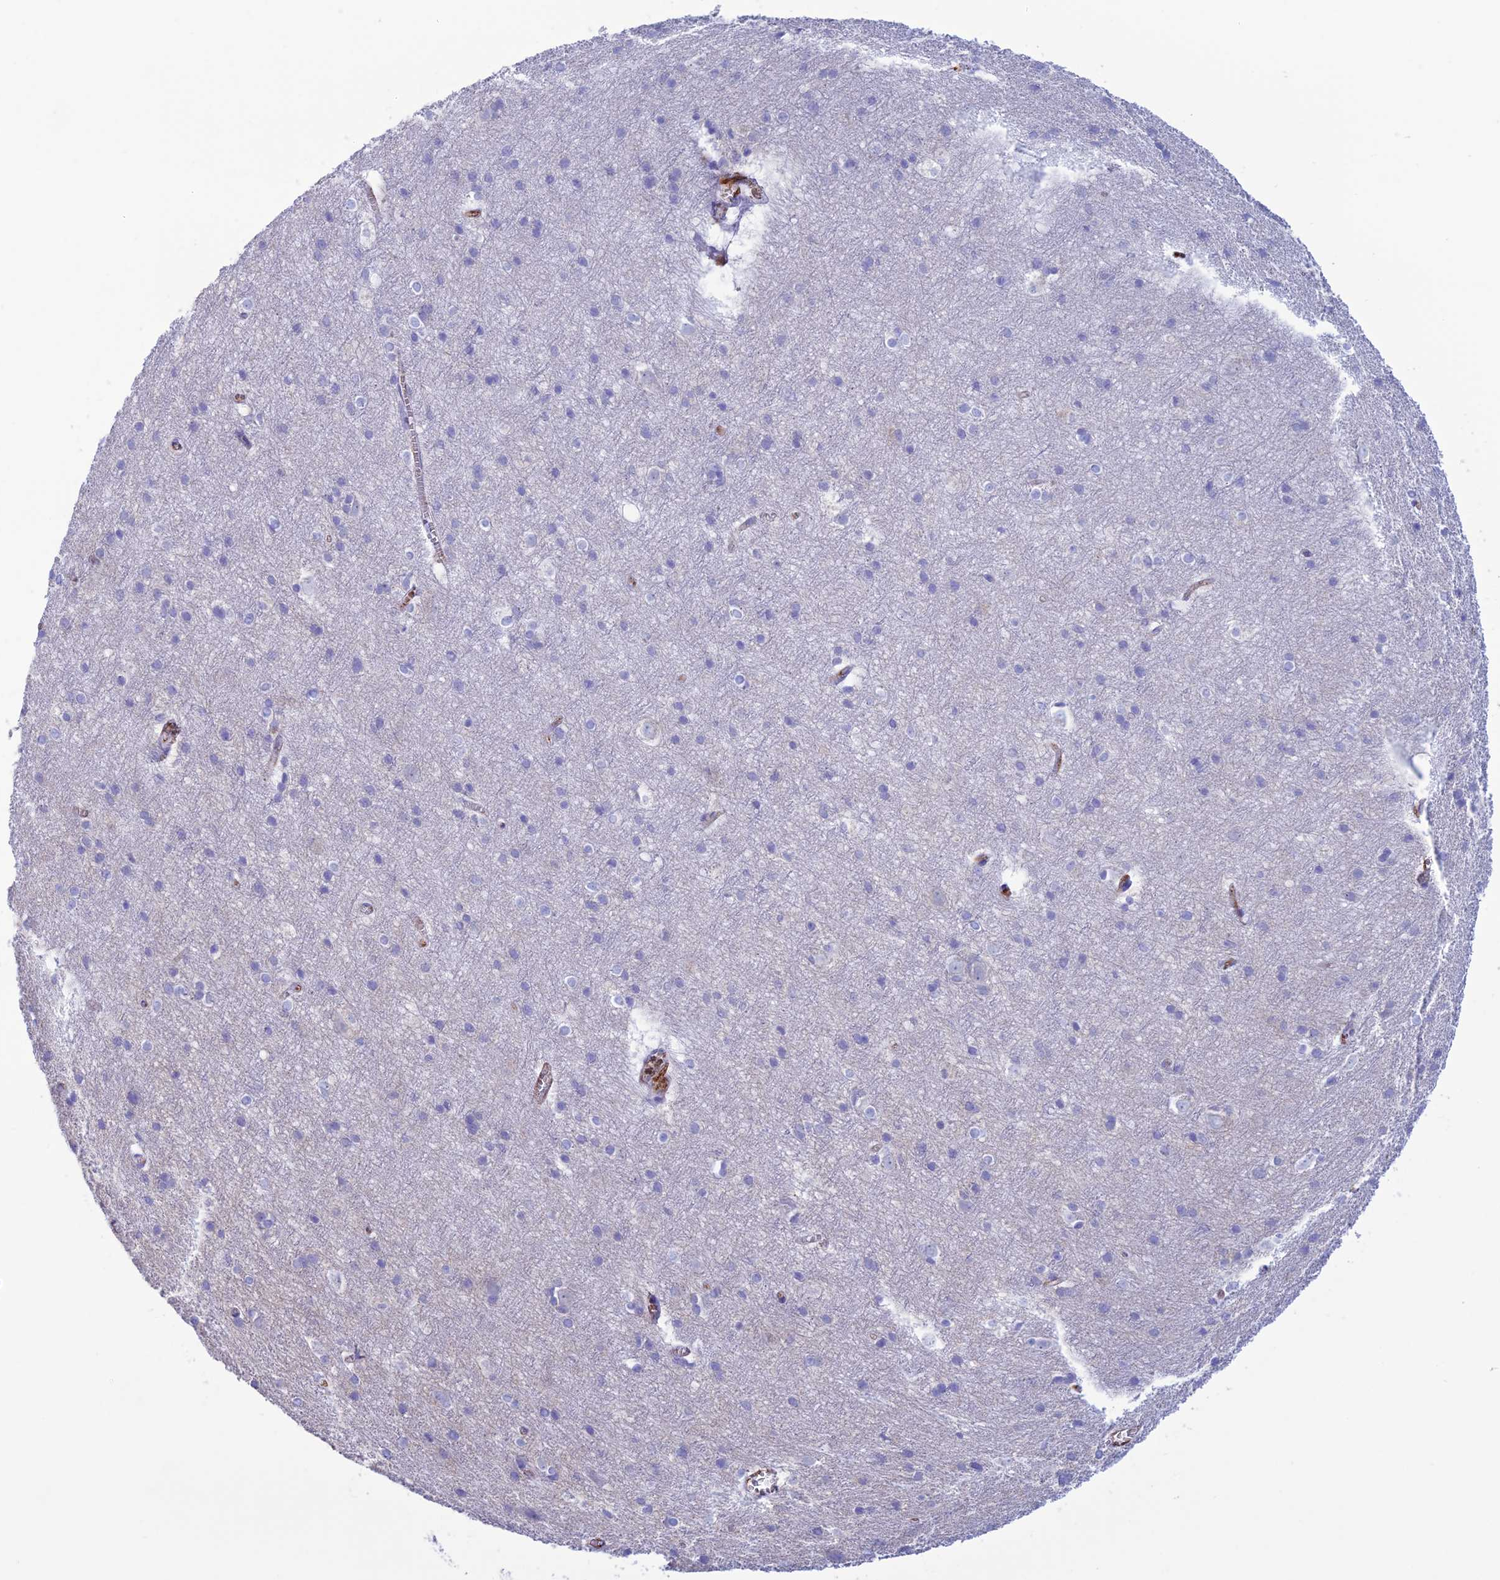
{"staining": {"intensity": "strong", "quantity": "<25%", "location": "cytoplasmic/membranous"}, "tissue": "cerebral cortex", "cell_type": "Endothelial cells", "image_type": "normal", "snomed": [{"axis": "morphology", "description": "Normal tissue, NOS"}, {"axis": "topography", "description": "Cerebral cortex"}], "caption": "Immunohistochemical staining of benign cerebral cortex displays <25% levels of strong cytoplasmic/membranous protein positivity in about <25% of endothelial cells.", "gene": "CDC42EP5", "patient": {"sex": "male", "age": 54}}